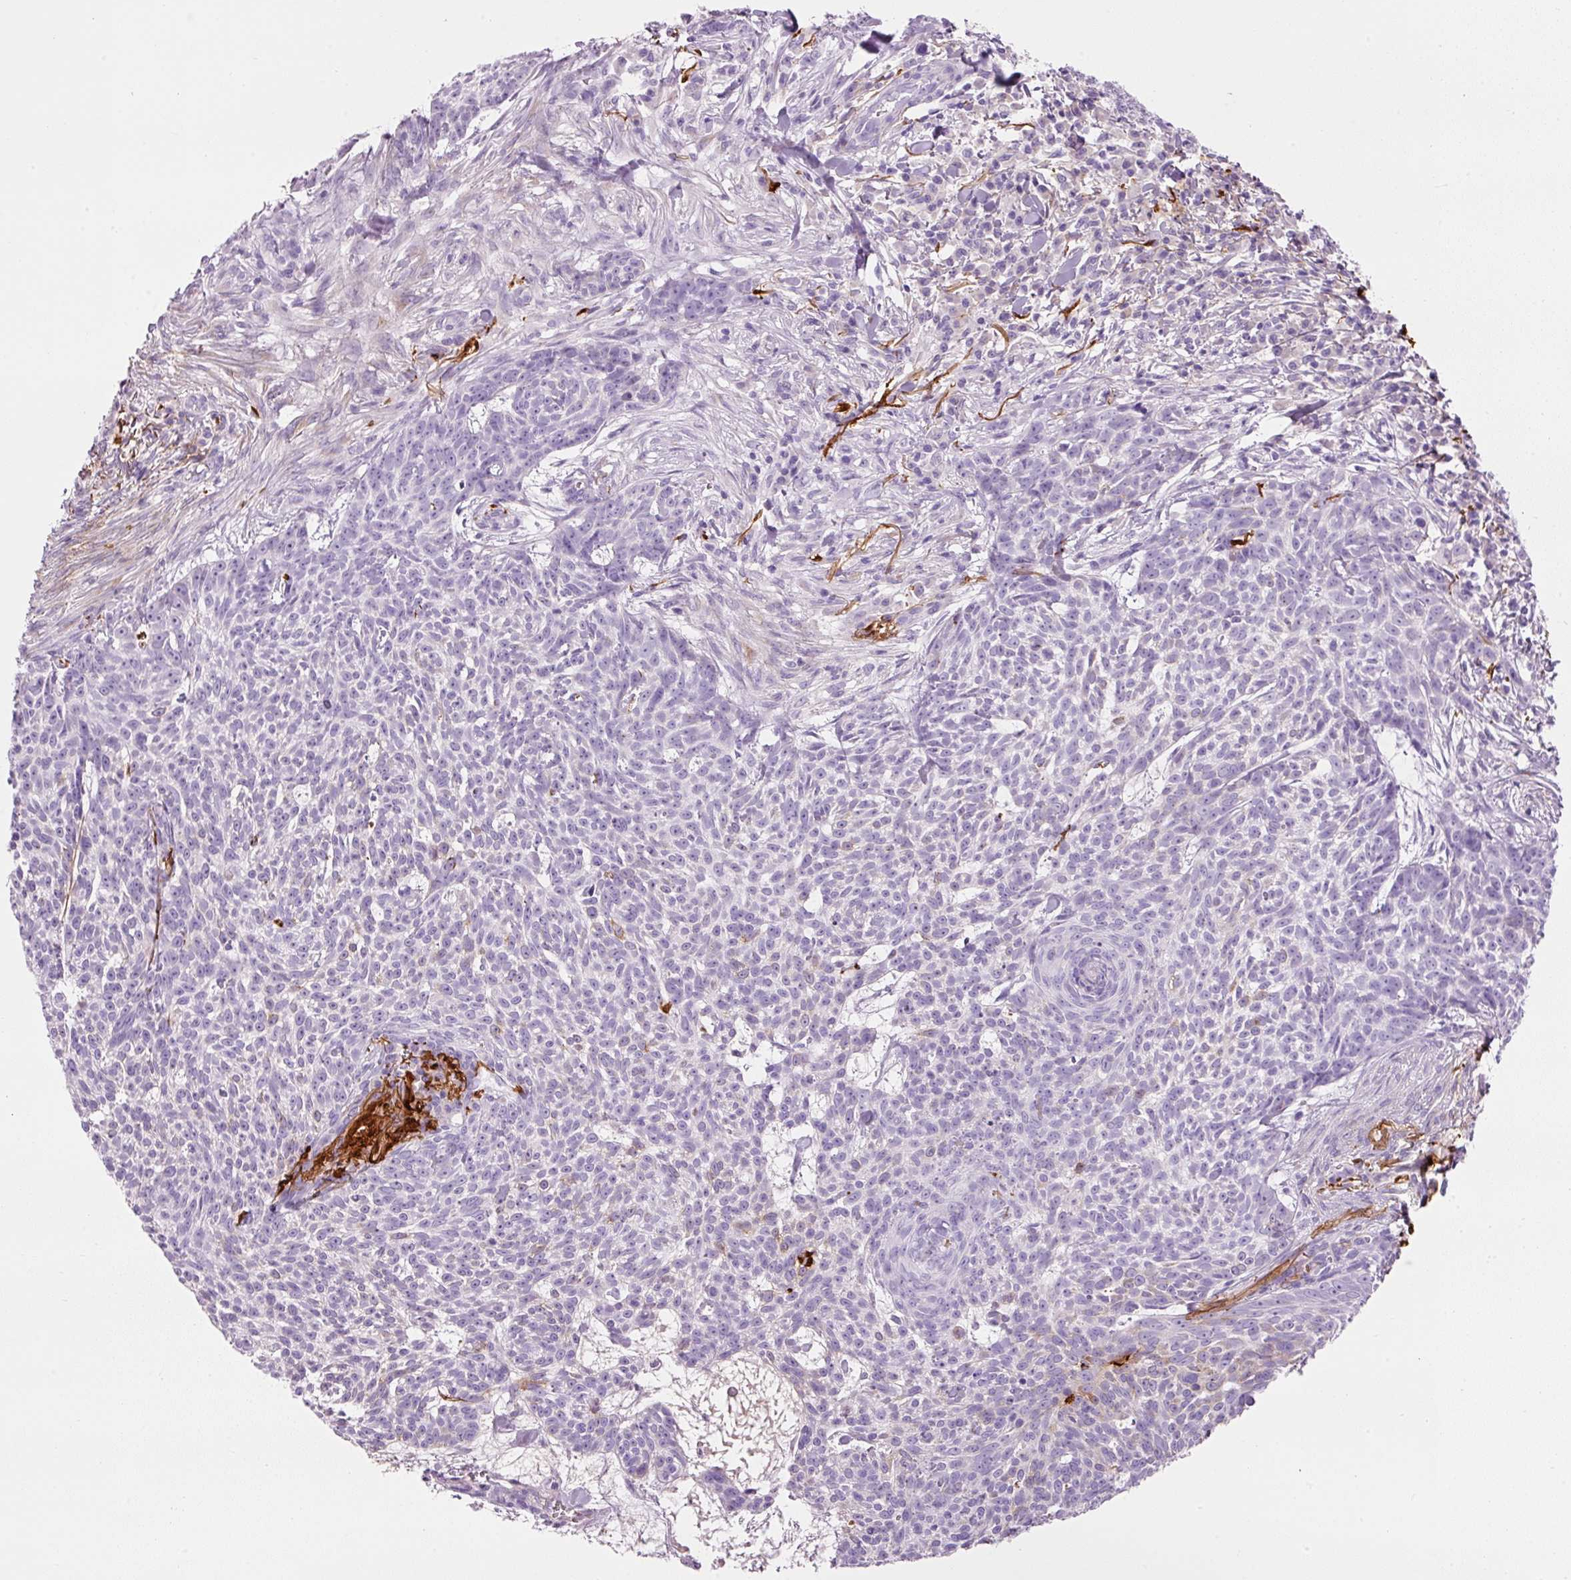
{"staining": {"intensity": "negative", "quantity": "none", "location": "none"}, "tissue": "skin cancer", "cell_type": "Tumor cells", "image_type": "cancer", "snomed": [{"axis": "morphology", "description": "Basal cell carcinoma"}, {"axis": "topography", "description": "Skin"}], "caption": "Skin cancer (basal cell carcinoma) was stained to show a protein in brown. There is no significant staining in tumor cells.", "gene": "MFAP4", "patient": {"sex": "female", "age": 93}}